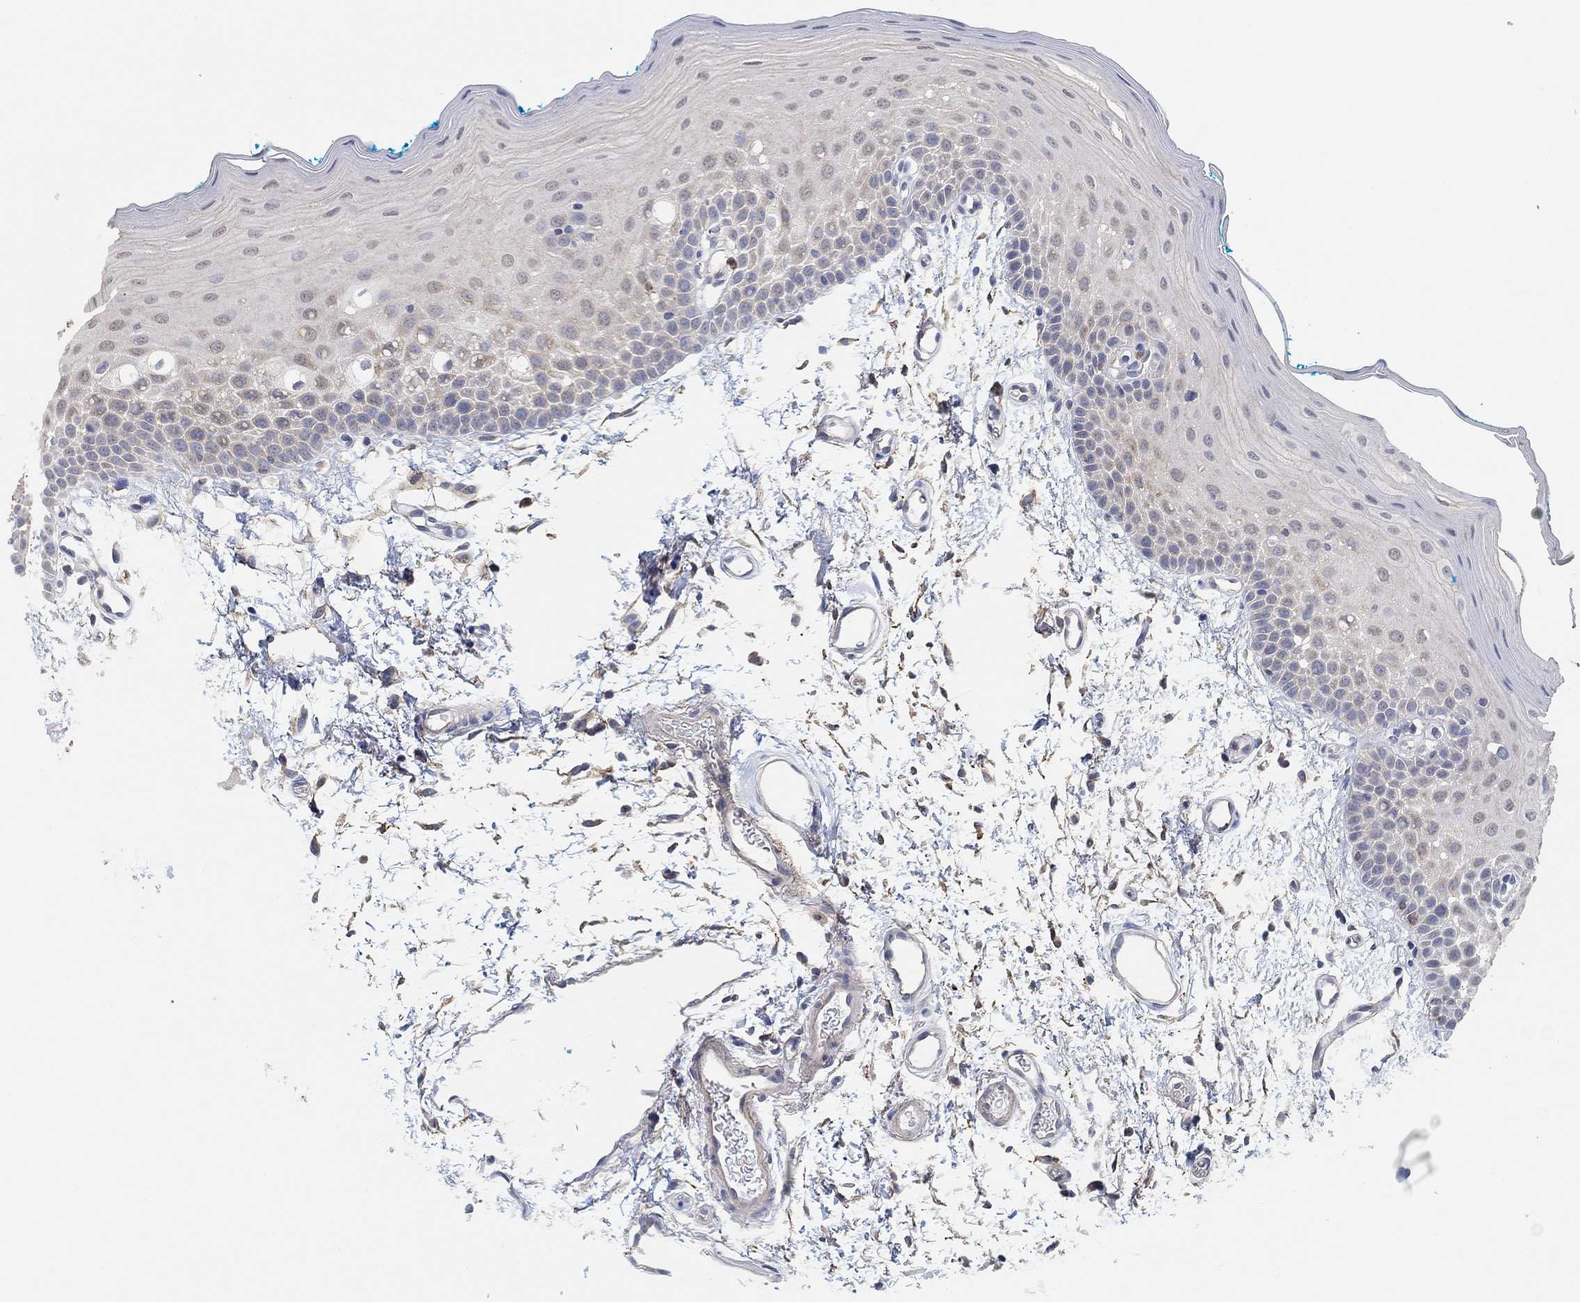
{"staining": {"intensity": "weak", "quantity": "<25%", "location": "cytoplasmic/membranous"}, "tissue": "oral mucosa", "cell_type": "Squamous epithelial cells", "image_type": "normal", "snomed": [{"axis": "morphology", "description": "Normal tissue, NOS"}, {"axis": "morphology", "description": "Squamous cell carcinoma, NOS"}, {"axis": "topography", "description": "Oral tissue"}, {"axis": "topography", "description": "Head-Neck"}], "caption": "High magnification brightfield microscopy of unremarkable oral mucosa stained with DAB (brown) and counterstained with hematoxylin (blue): squamous epithelial cells show no significant staining.", "gene": "SYT16", "patient": {"sex": "female", "age": 75}}